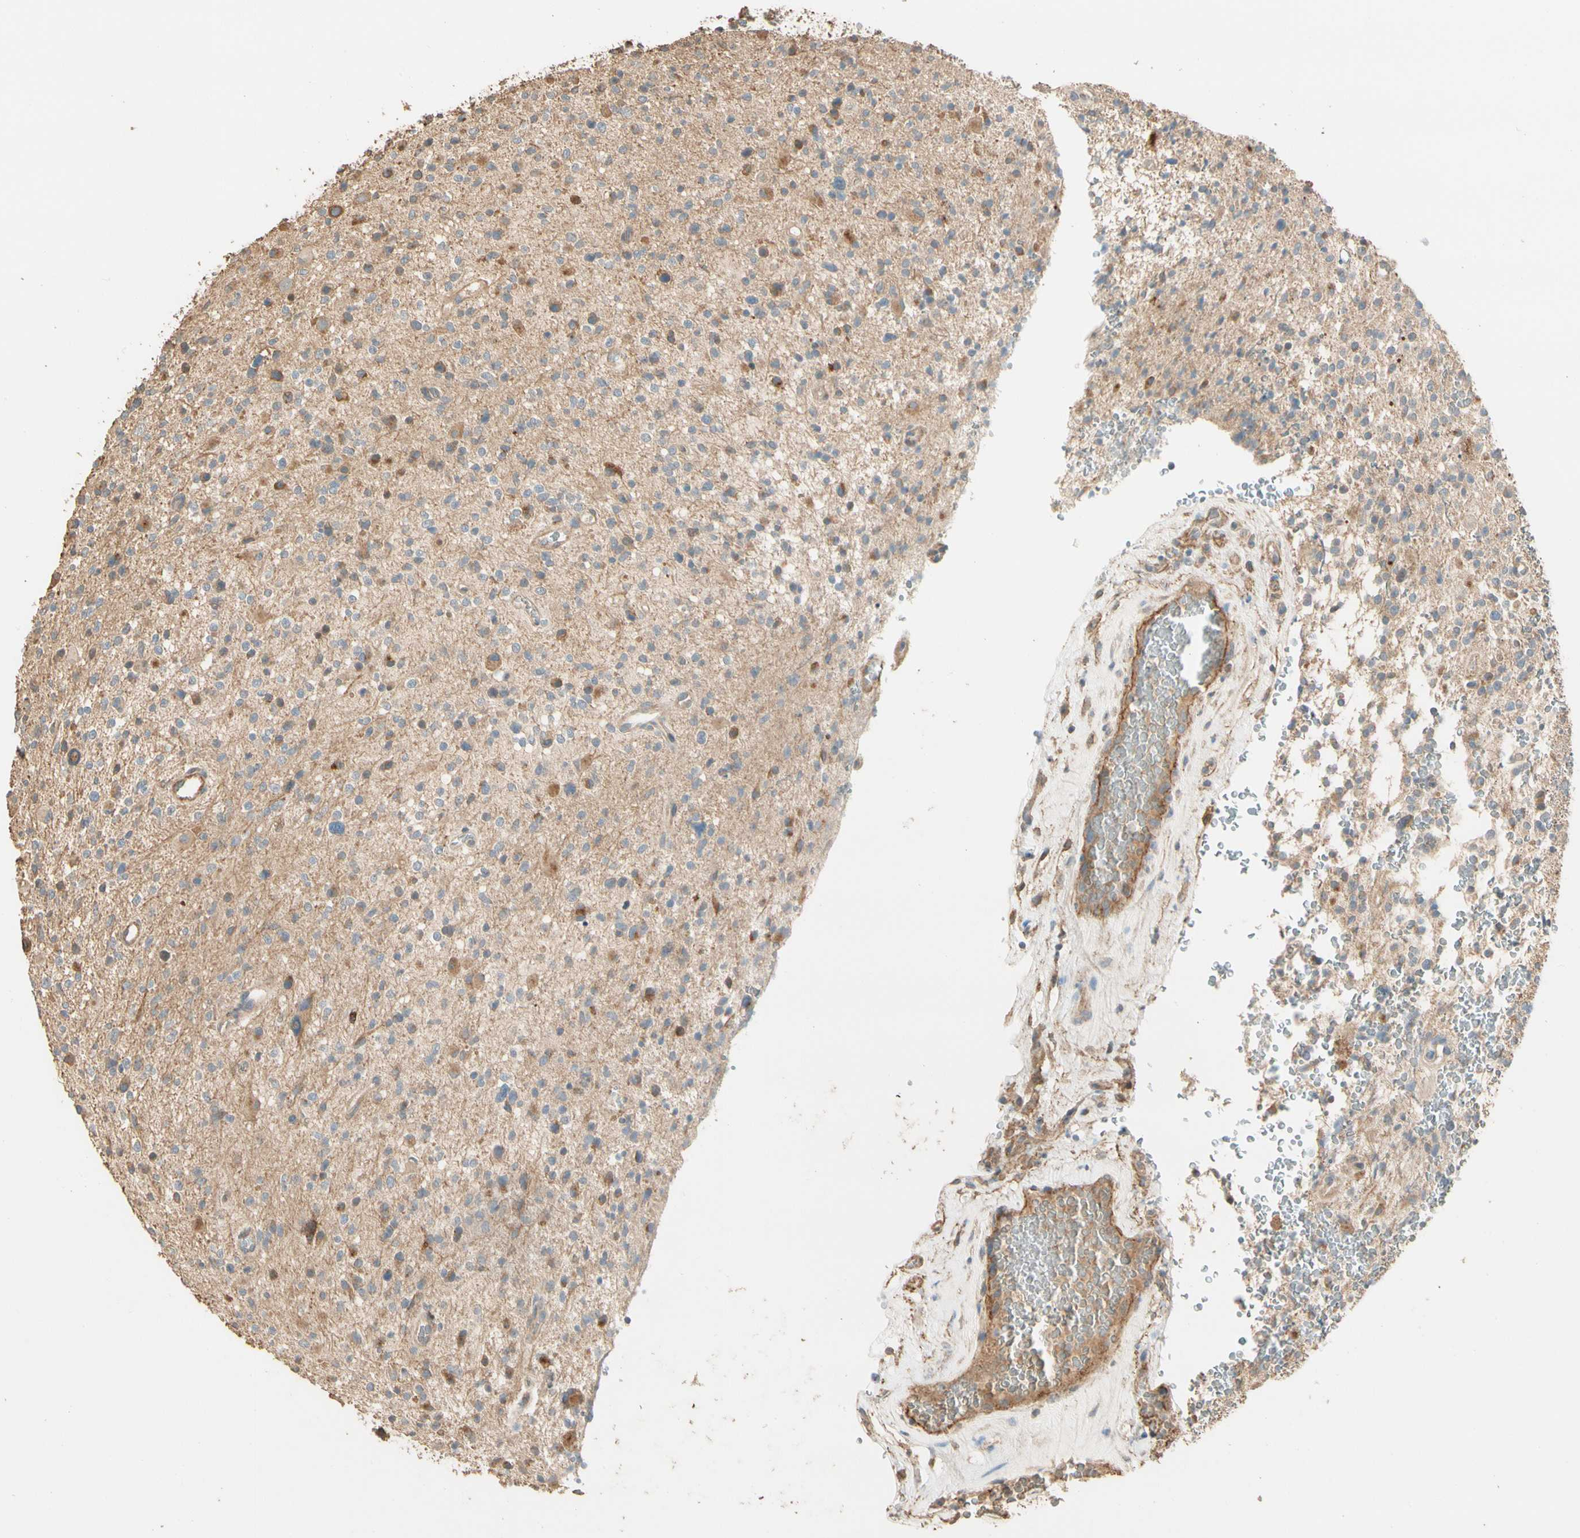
{"staining": {"intensity": "moderate", "quantity": "25%-75%", "location": "cytoplasmic/membranous"}, "tissue": "glioma", "cell_type": "Tumor cells", "image_type": "cancer", "snomed": [{"axis": "morphology", "description": "Glioma, malignant, High grade"}, {"axis": "topography", "description": "Brain"}], "caption": "Protein staining reveals moderate cytoplasmic/membranous expression in about 25%-75% of tumor cells in malignant glioma (high-grade).", "gene": "CDH6", "patient": {"sex": "male", "age": 48}}